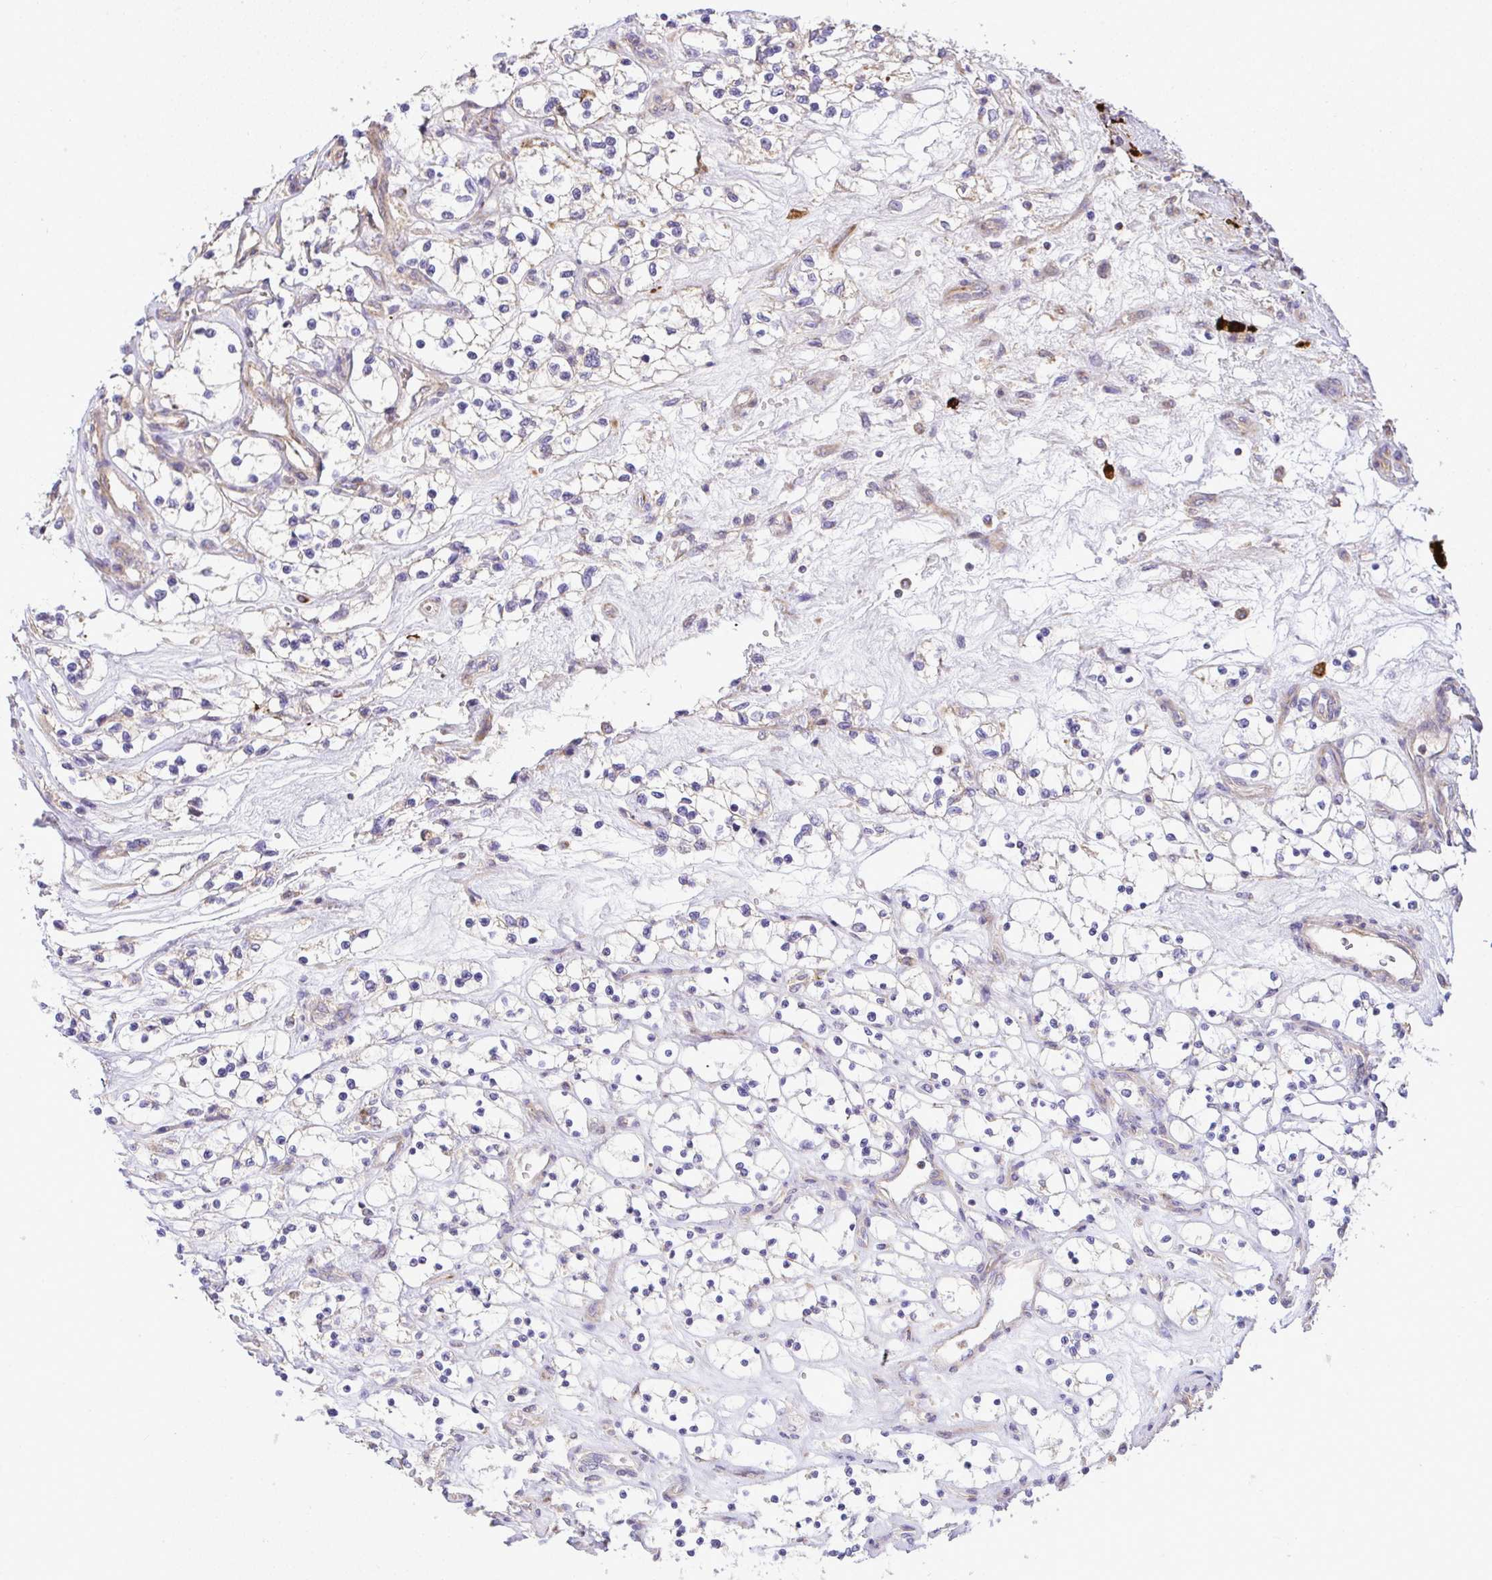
{"staining": {"intensity": "negative", "quantity": "none", "location": "none"}, "tissue": "renal cancer", "cell_type": "Tumor cells", "image_type": "cancer", "snomed": [{"axis": "morphology", "description": "Adenocarcinoma, NOS"}, {"axis": "topography", "description": "Kidney"}], "caption": "A micrograph of human renal cancer (adenocarcinoma) is negative for staining in tumor cells. (DAB (3,3'-diaminobenzidine) immunohistochemistry (IHC) with hematoxylin counter stain).", "gene": "GRID2", "patient": {"sex": "female", "age": 69}}